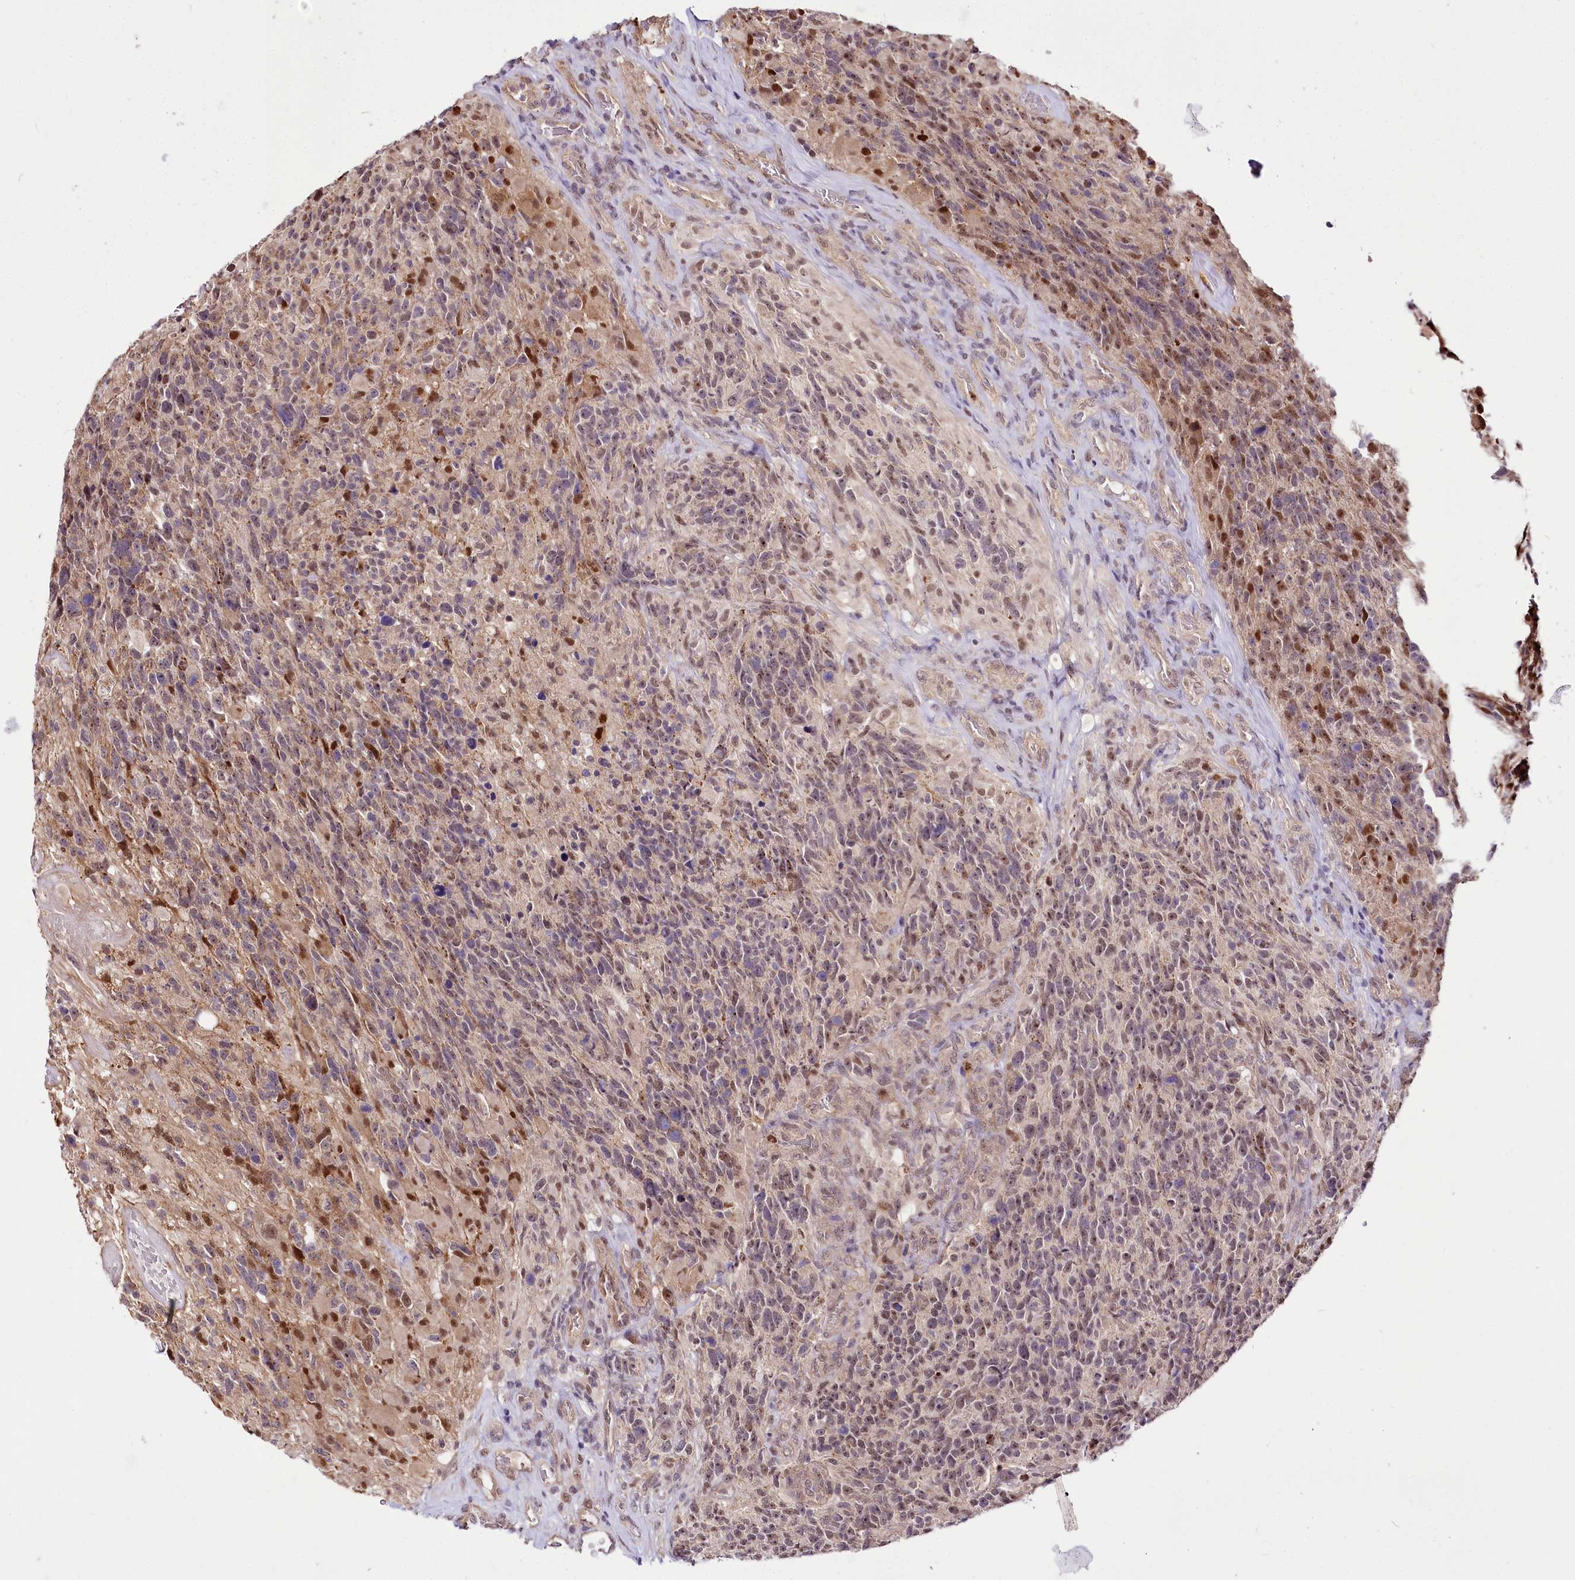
{"staining": {"intensity": "weak", "quantity": "25%-75%", "location": "nuclear"}, "tissue": "glioma", "cell_type": "Tumor cells", "image_type": "cancer", "snomed": [{"axis": "morphology", "description": "Glioma, malignant, High grade"}, {"axis": "topography", "description": "Brain"}], "caption": "Protein expression analysis of glioma reveals weak nuclear staining in approximately 25%-75% of tumor cells.", "gene": "GNL3L", "patient": {"sex": "male", "age": 76}}